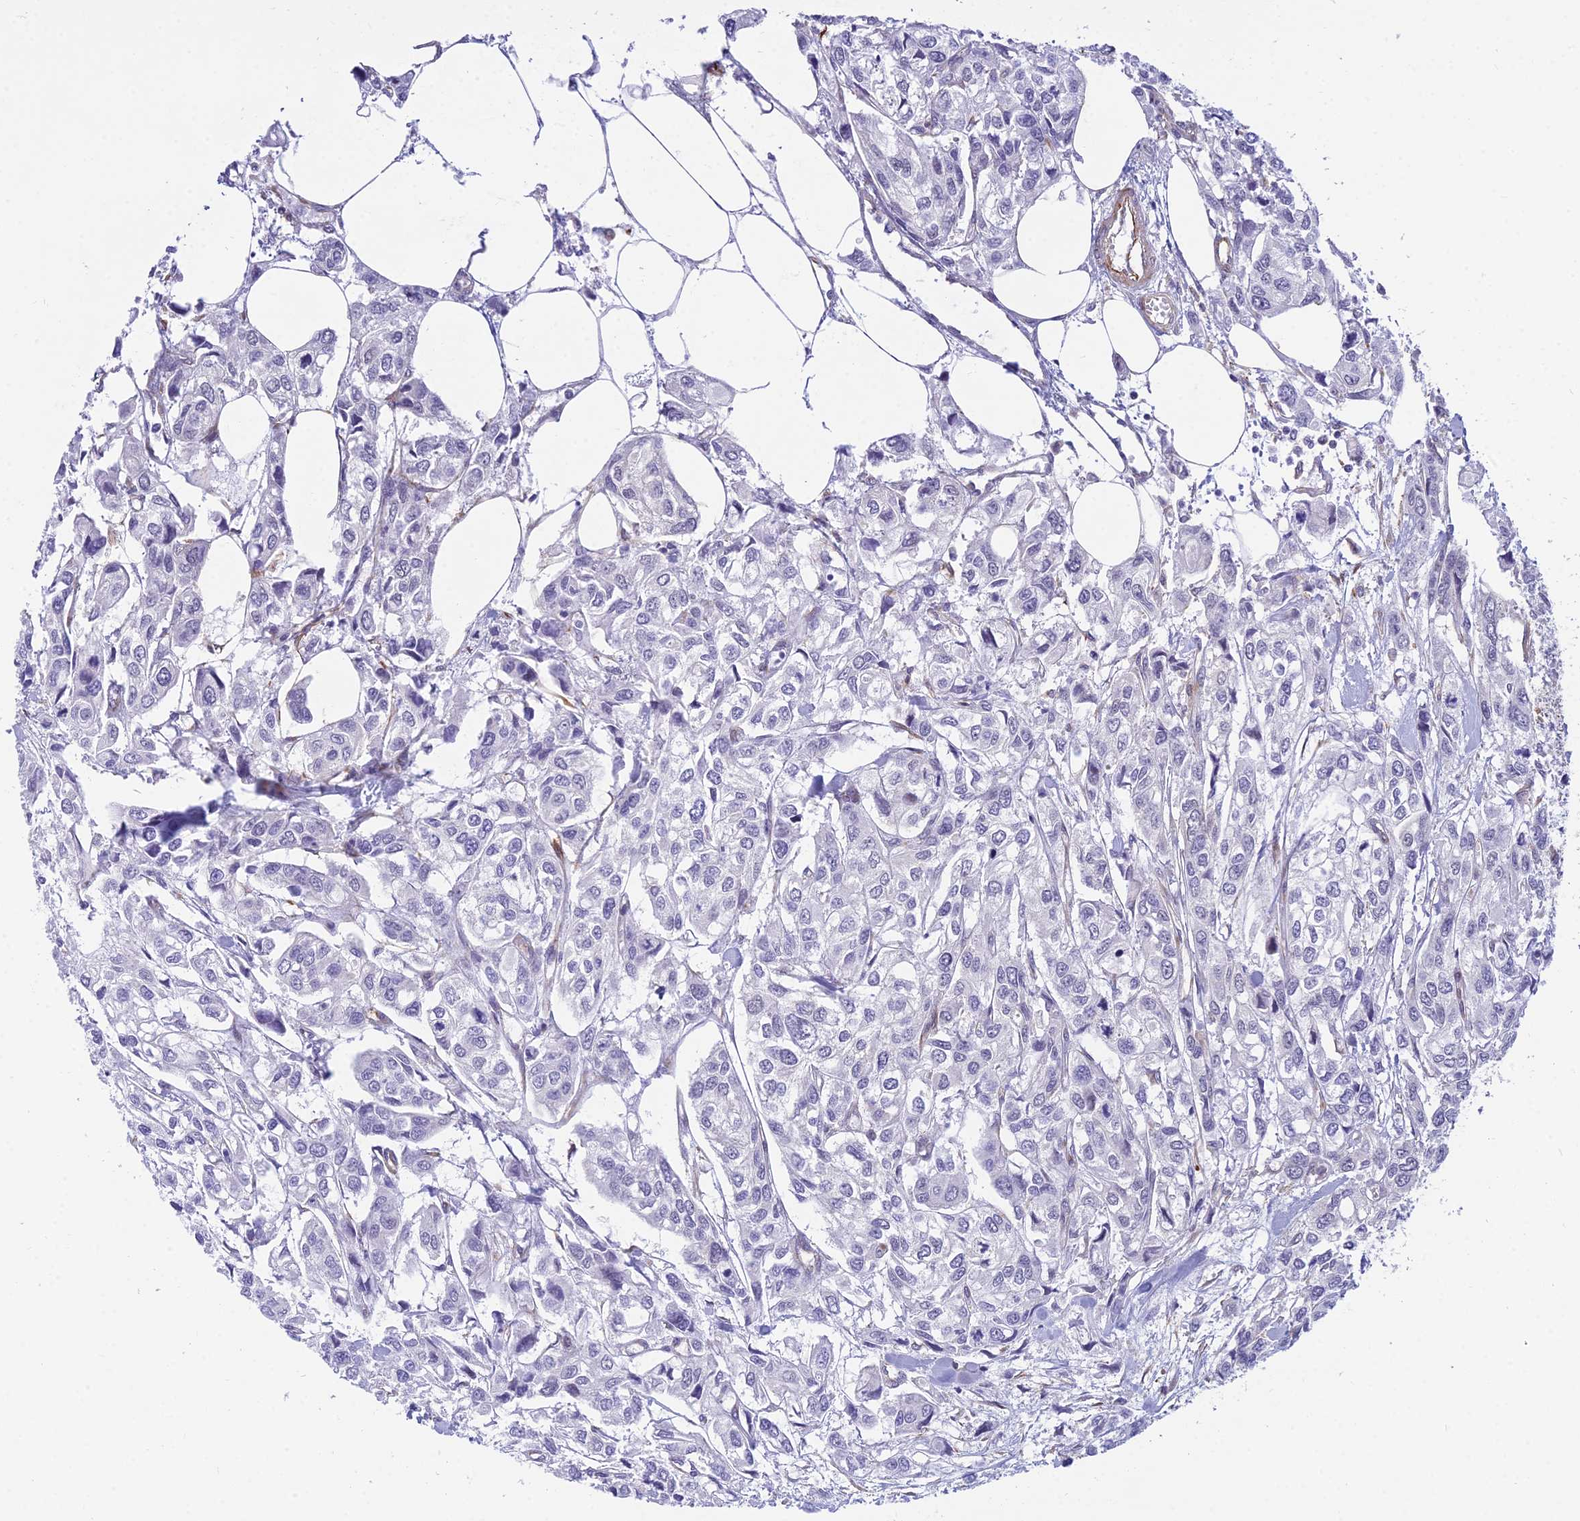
{"staining": {"intensity": "negative", "quantity": "none", "location": "none"}, "tissue": "urothelial cancer", "cell_type": "Tumor cells", "image_type": "cancer", "snomed": [{"axis": "morphology", "description": "Urothelial carcinoma, High grade"}, {"axis": "topography", "description": "Urinary bladder"}], "caption": "Immunohistochemistry (IHC) histopathology image of neoplastic tissue: human urothelial carcinoma (high-grade) stained with DAB (3,3'-diaminobenzidine) displays no significant protein staining in tumor cells.", "gene": "SAPCD2", "patient": {"sex": "male", "age": 67}}